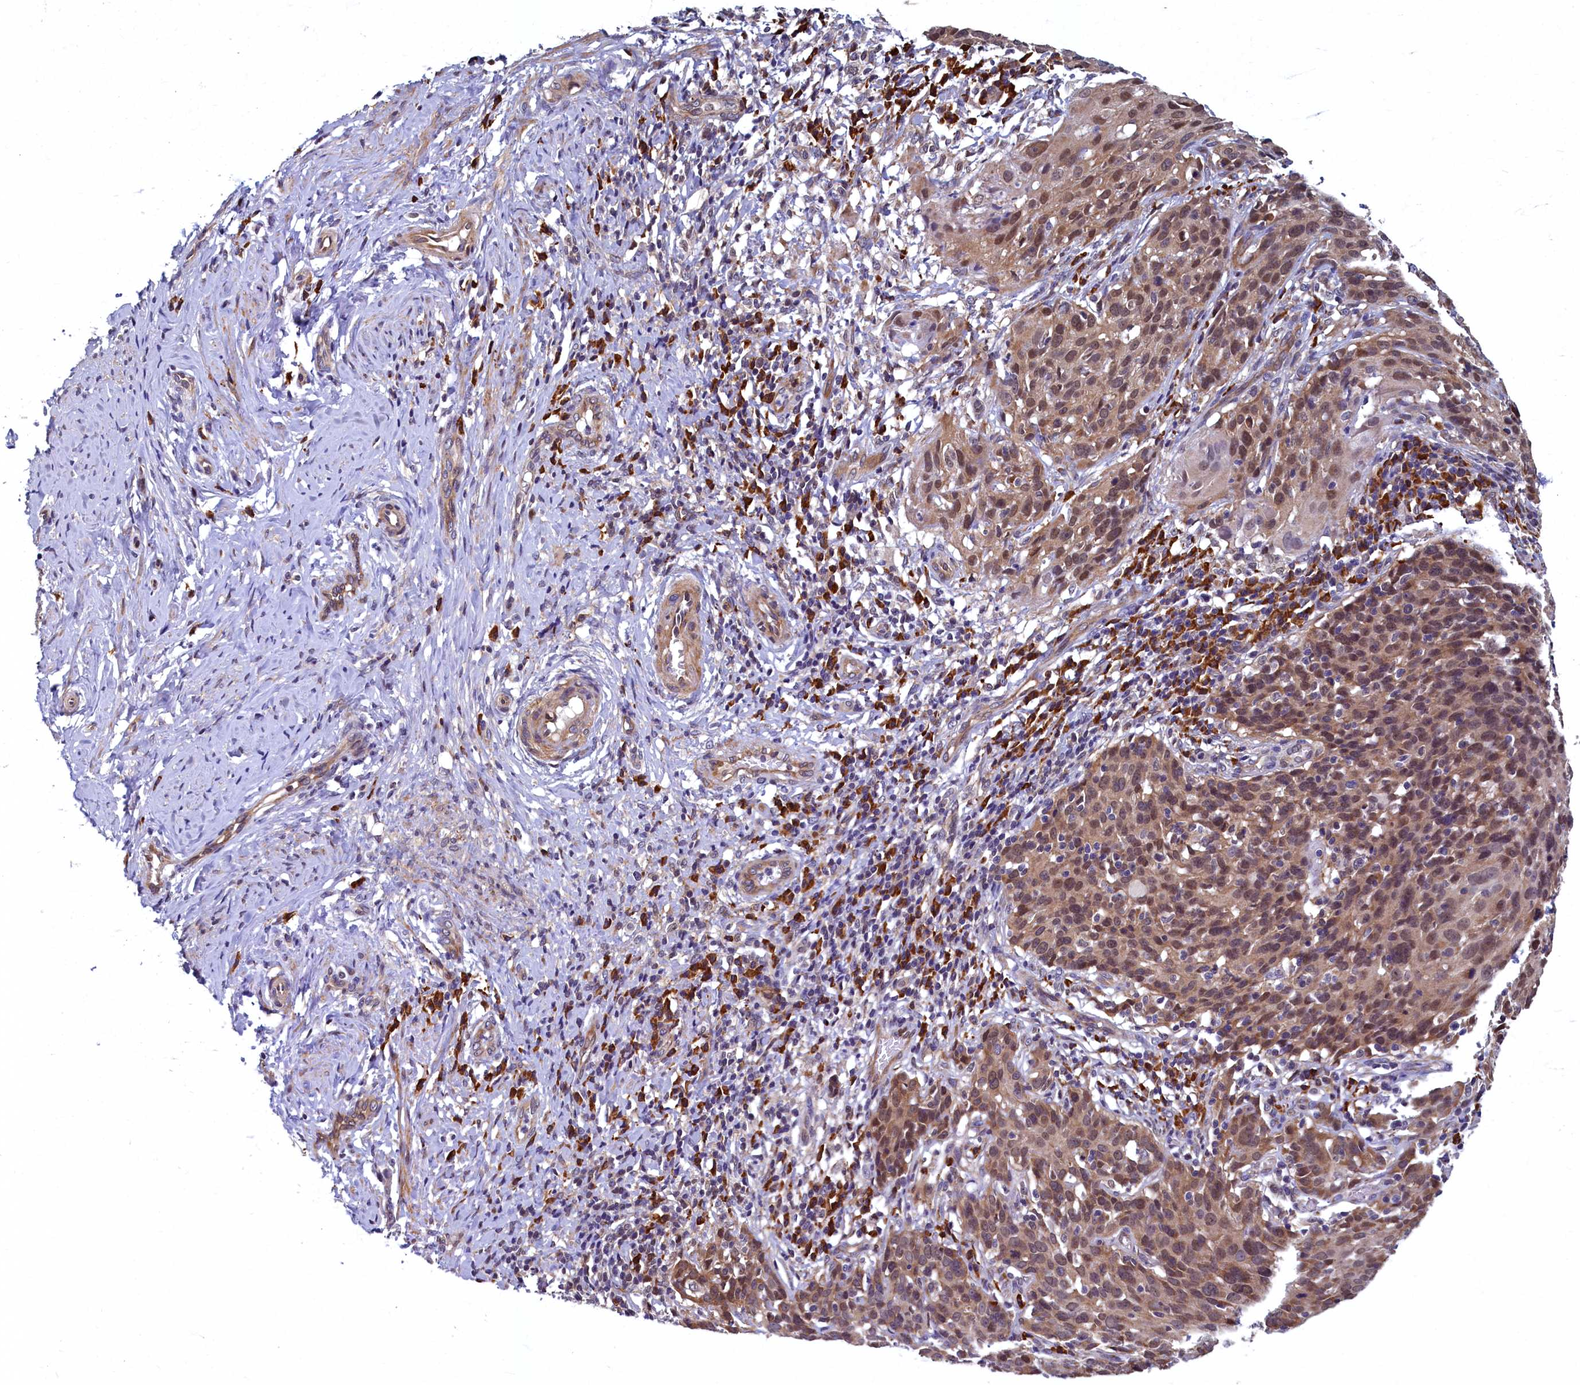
{"staining": {"intensity": "moderate", "quantity": ">75%", "location": "cytoplasmic/membranous,nuclear"}, "tissue": "cervical cancer", "cell_type": "Tumor cells", "image_type": "cancer", "snomed": [{"axis": "morphology", "description": "Squamous cell carcinoma, NOS"}, {"axis": "topography", "description": "Cervix"}], "caption": "This image displays immunohistochemistry staining of human cervical cancer (squamous cell carcinoma), with medium moderate cytoplasmic/membranous and nuclear staining in about >75% of tumor cells.", "gene": "SLC16A14", "patient": {"sex": "female", "age": 50}}